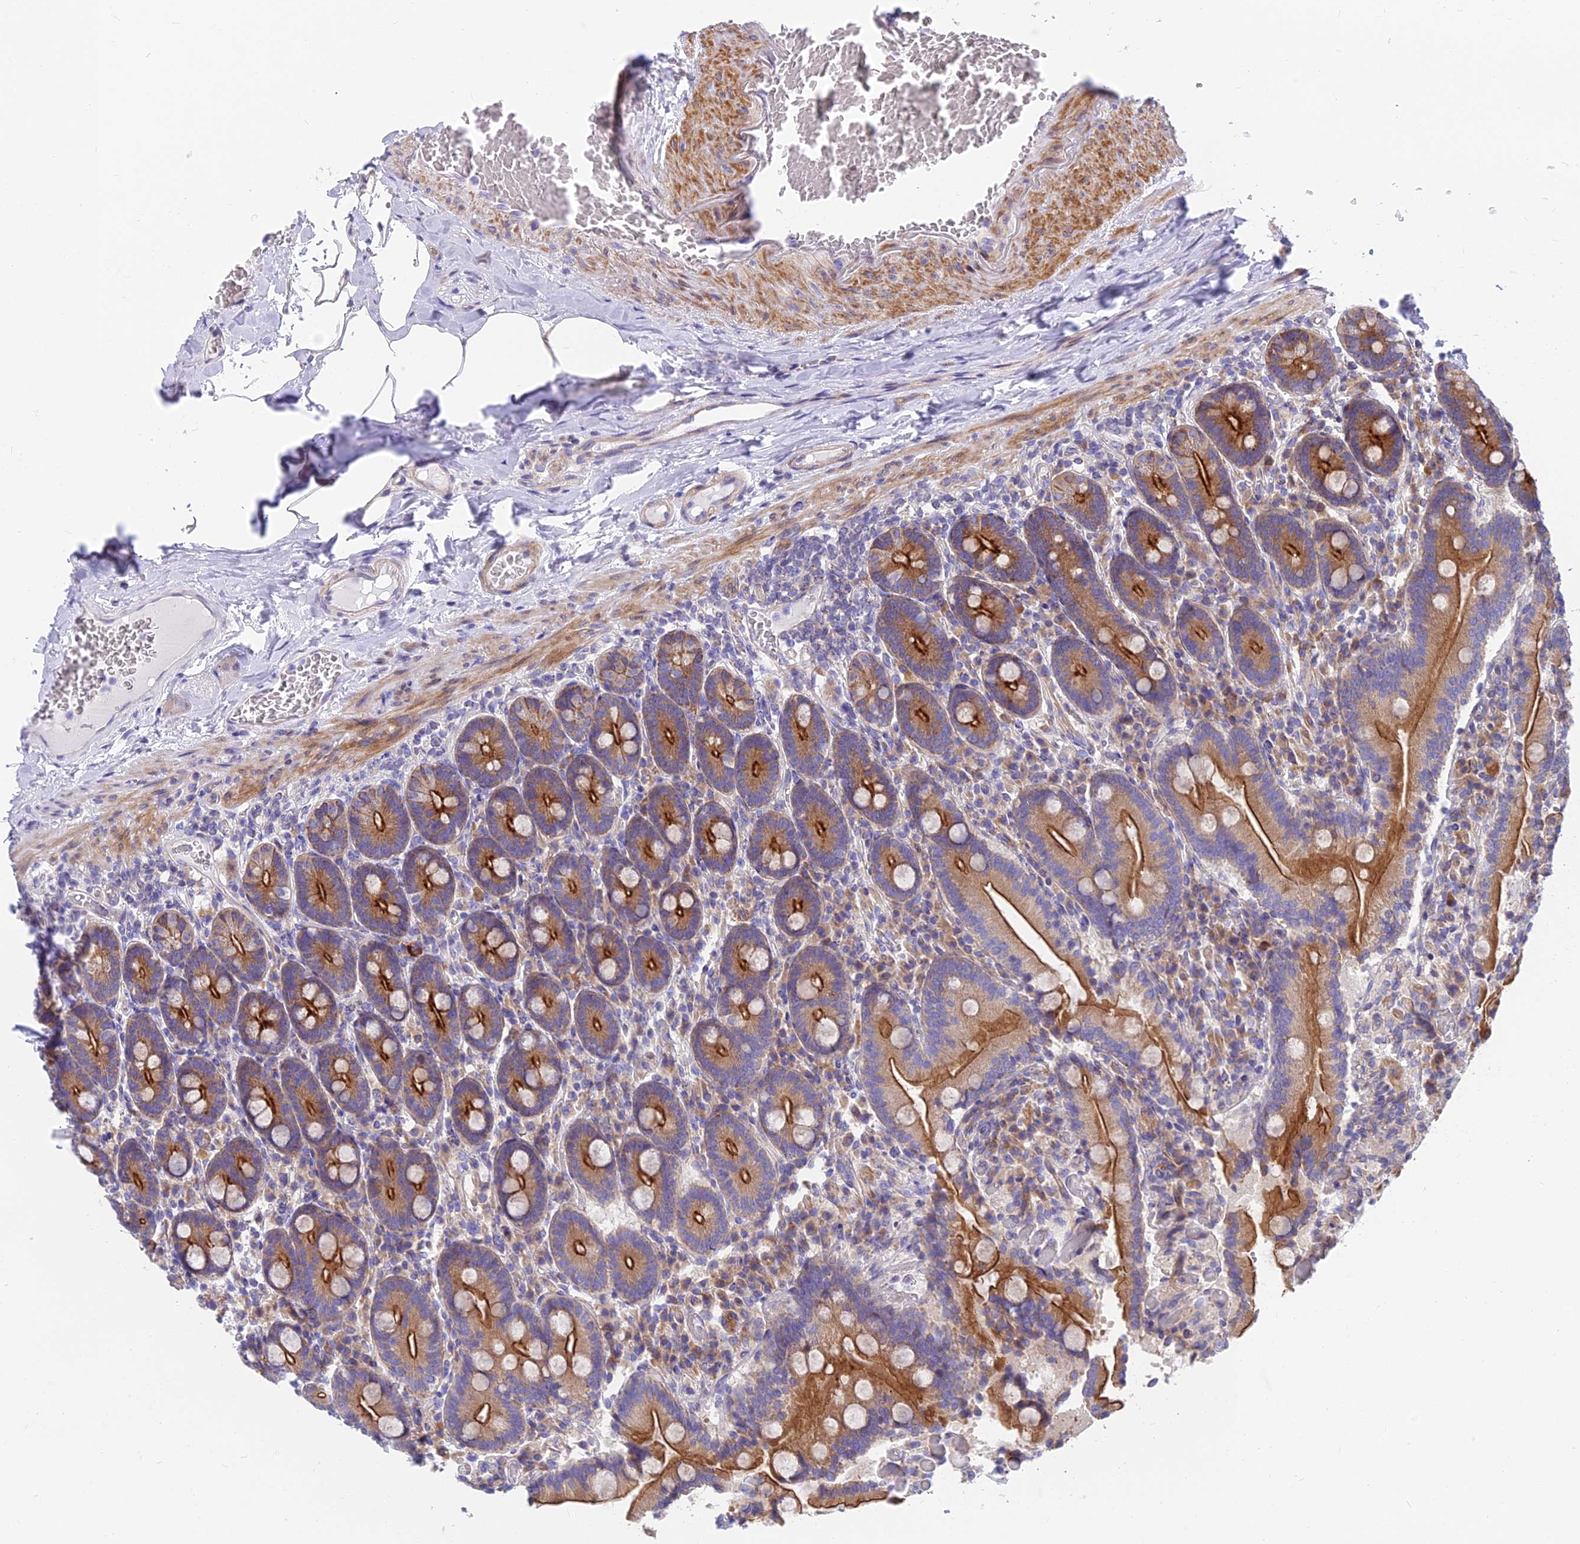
{"staining": {"intensity": "strong", "quantity": ">75%", "location": "cytoplasmic/membranous"}, "tissue": "duodenum", "cell_type": "Glandular cells", "image_type": "normal", "snomed": [{"axis": "morphology", "description": "Normal tissue, NOS"}, {"axis": "topography", "description": "Duodenum"}], "caption": "IHC of unremarkable human duodenum displays high levels of strong cytoplasmic/membranous positivity in about >75% of glandular cells. The staining was performed using DAB (3,3'-diaminobenzidine), with brown indicating positive protein expression. Nuclei are stained blue with hematoxylin.", "gene": "MVB12A", "patient": {"sex": "female", "age": 62}}